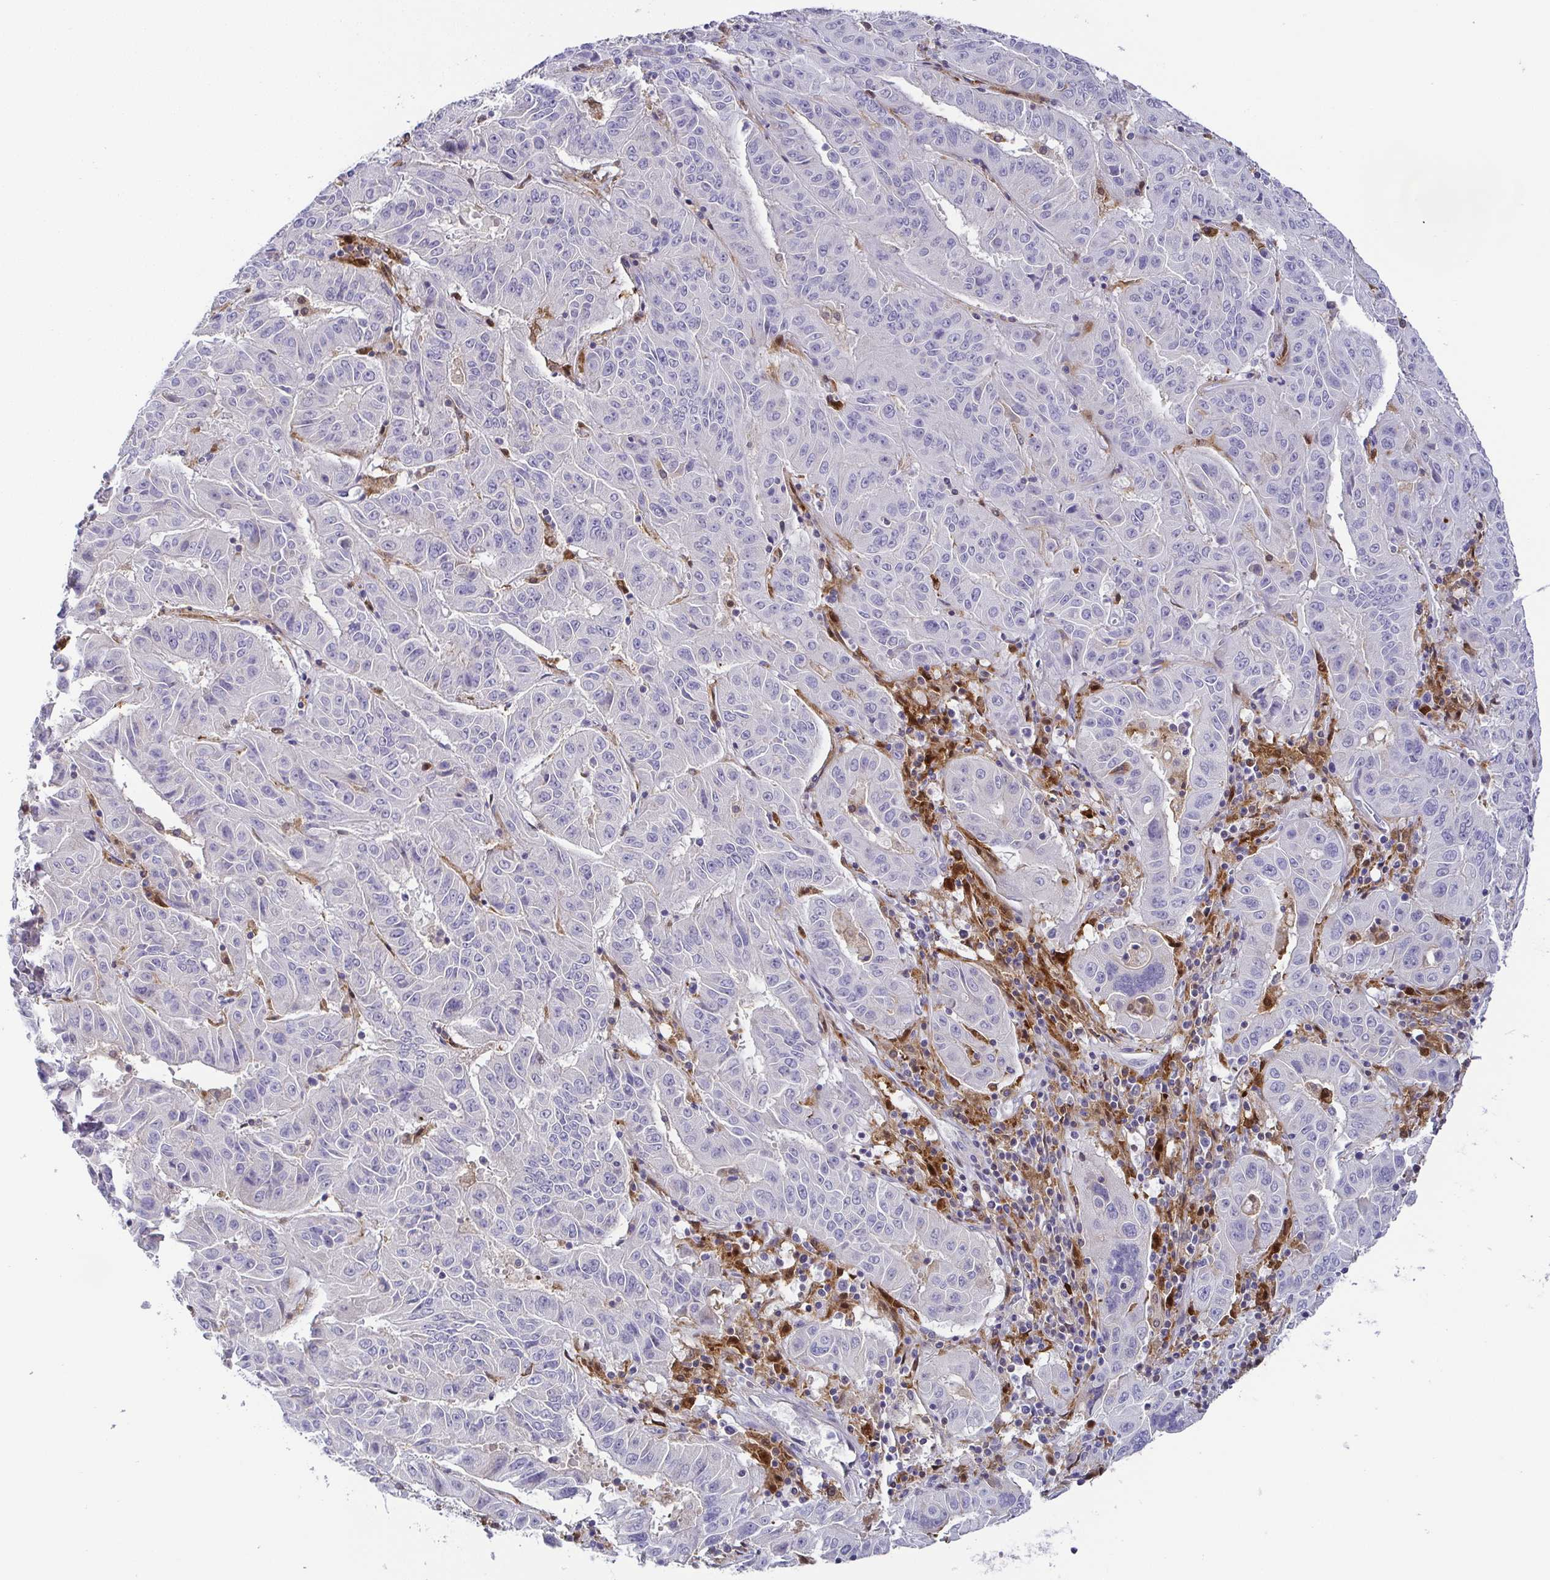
{"staining": {"intensity": "negative", "quantity": "none", "location": "none"}, "tissue": "pancreatic cancer", "cell_type": "Tumor cells", "image_type": "cancer", "snomed": [{"axis": "morphology", "description": "Adenocarcinoma, NOS"}, {"axis": "topography", "description": "Pancreas"}], "caption": "Adenocarcinoma (pancreatic) was stained to show a protein in brown. There is no significant positivity in tumor cells.", "gene": "RNASE7", "patient": {"sex": "male", "age": 63}}